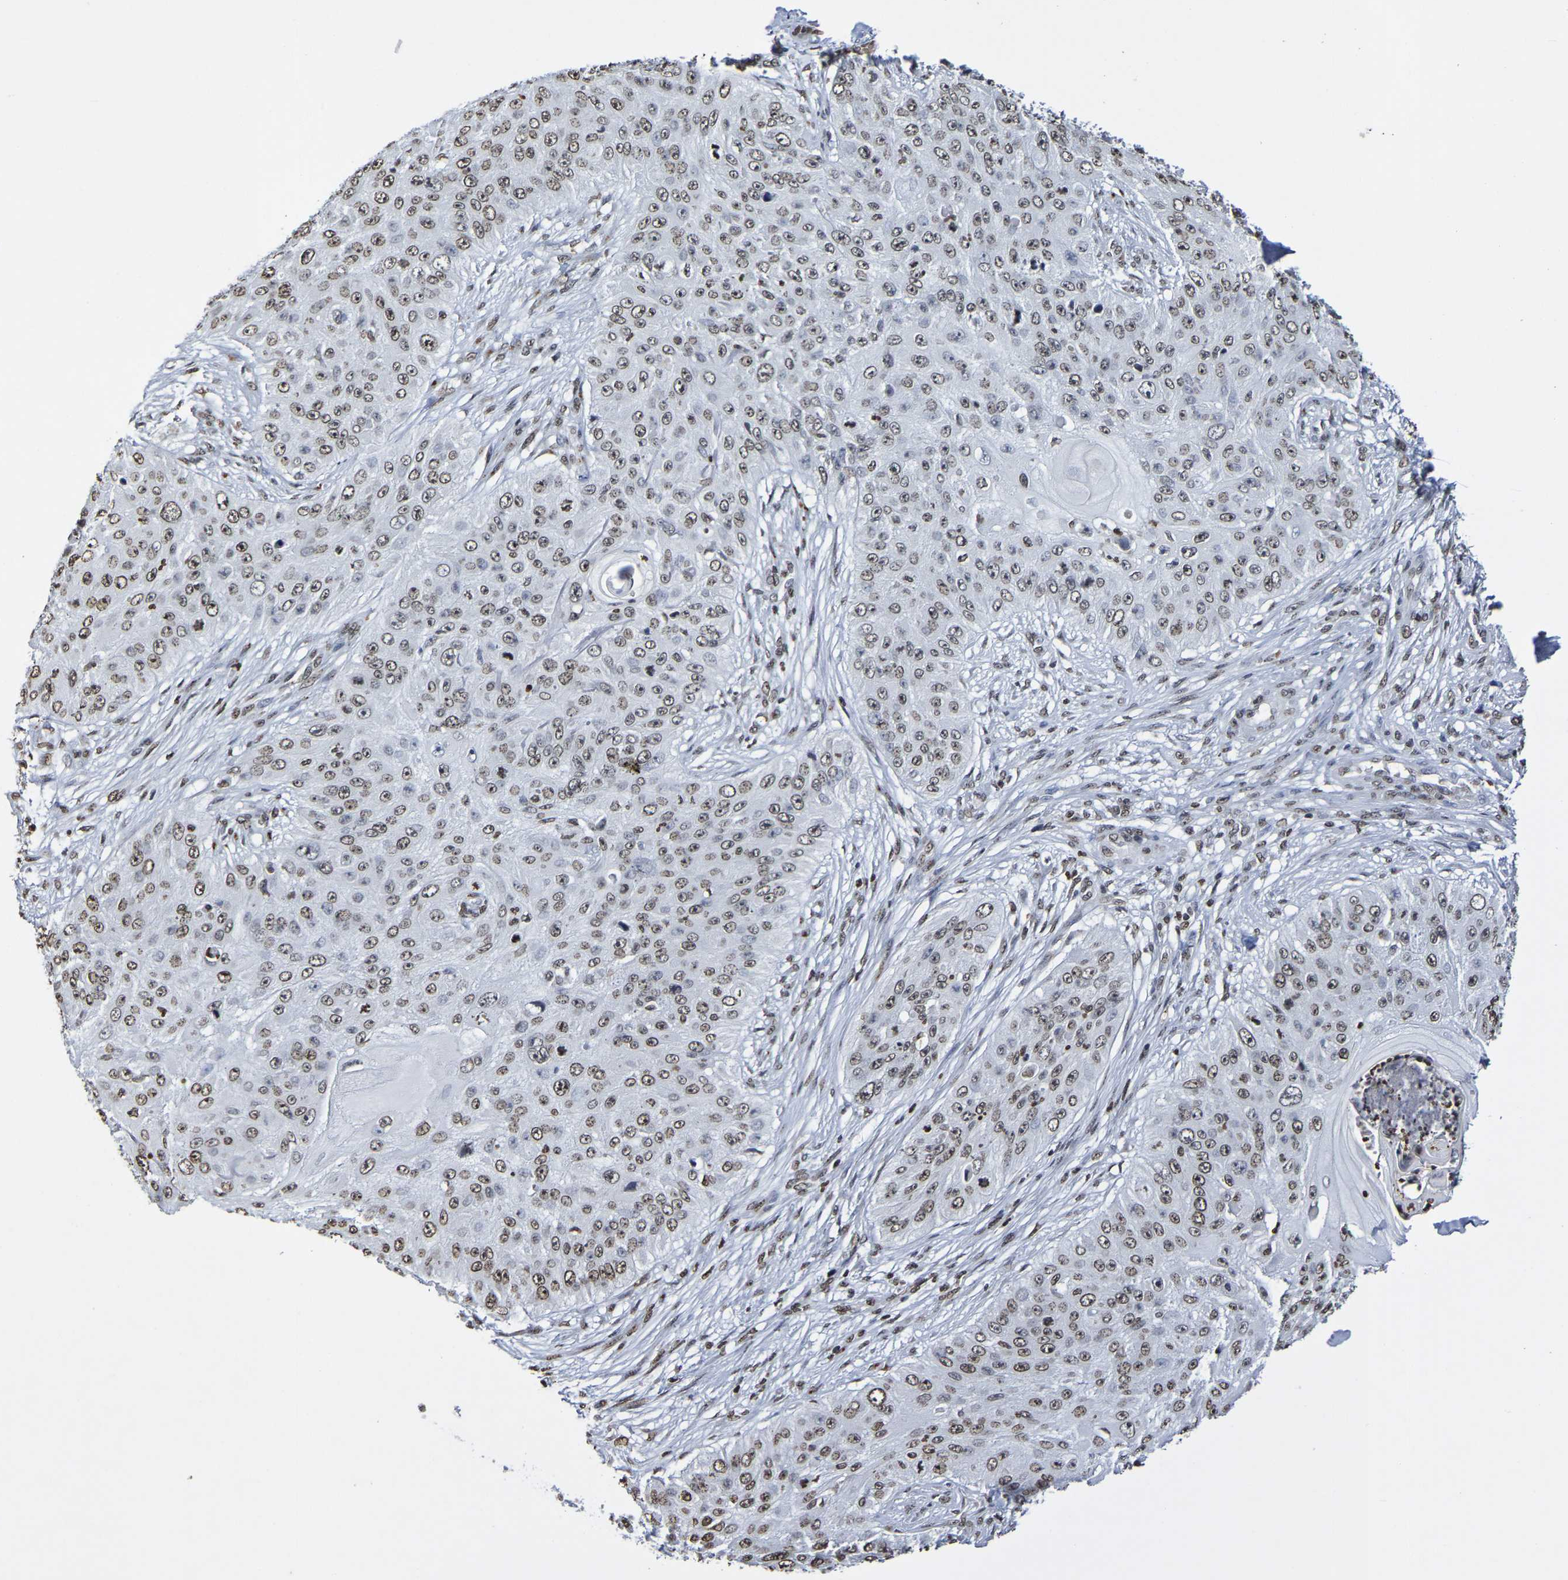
{"staining": {"intensity": "weak", "quantity": ">75%", "location": "nuclear"}, "tissue": "skin cancer", "cell_type": "Tumor cells", "image_type": "cancer", "snomed": [{"axis": "morphology", "description": "Squamous cell carcinoma, NOS"}, {"axis": "topography", "description": "Skin"}], "caption": "Weak nuclear positivity is identified in approximately >75% of tumor cells in squamous cell carcinoma (skin).", "gene": "ATF4", "patient": {"sex": "female", "age": 80}}